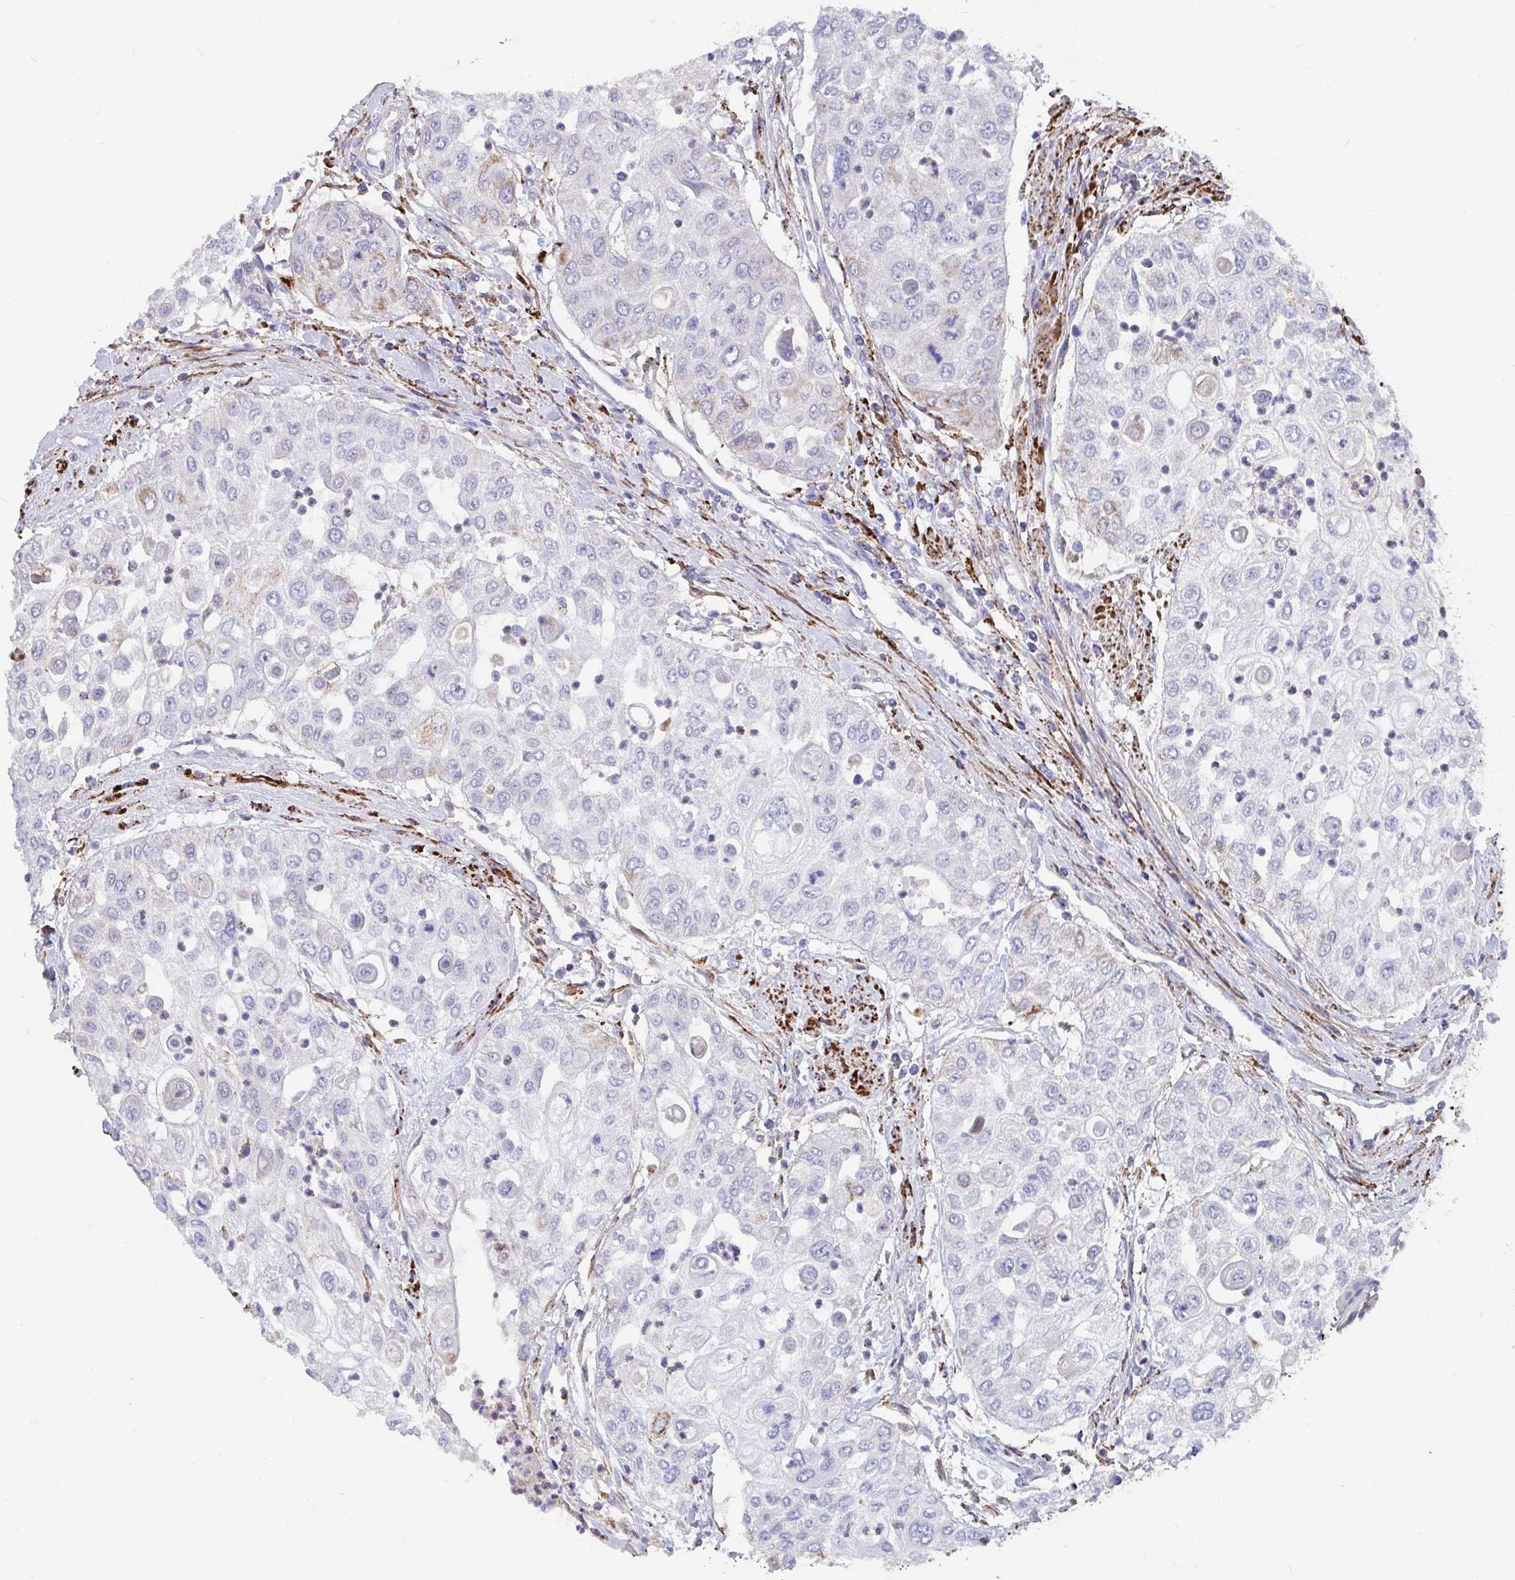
{"staining": {"intensity": "moderate", "quantity": "<25%", "location": "cytoplasmic/membranous"}, "tissue": "urothelial cancer", "cell_type": "Tumor cells", "image_type": "cancer", "snomed": [{"axis": "morphology", "description": "Urothelial carcinoma, High grade"}, {"axis": "topography", "description": "Urinary bladder"}], "caption": "Immunohistochemistry (IHC) image of human high-grade urothelial carcinoma stained for a protein (brown), which exhibits low levels of moderate cytoplasmic/membranous staining in about <25% of tumor cells.", "gene": "FAM156B", "patient": {"sex": "female", "age": 79}}